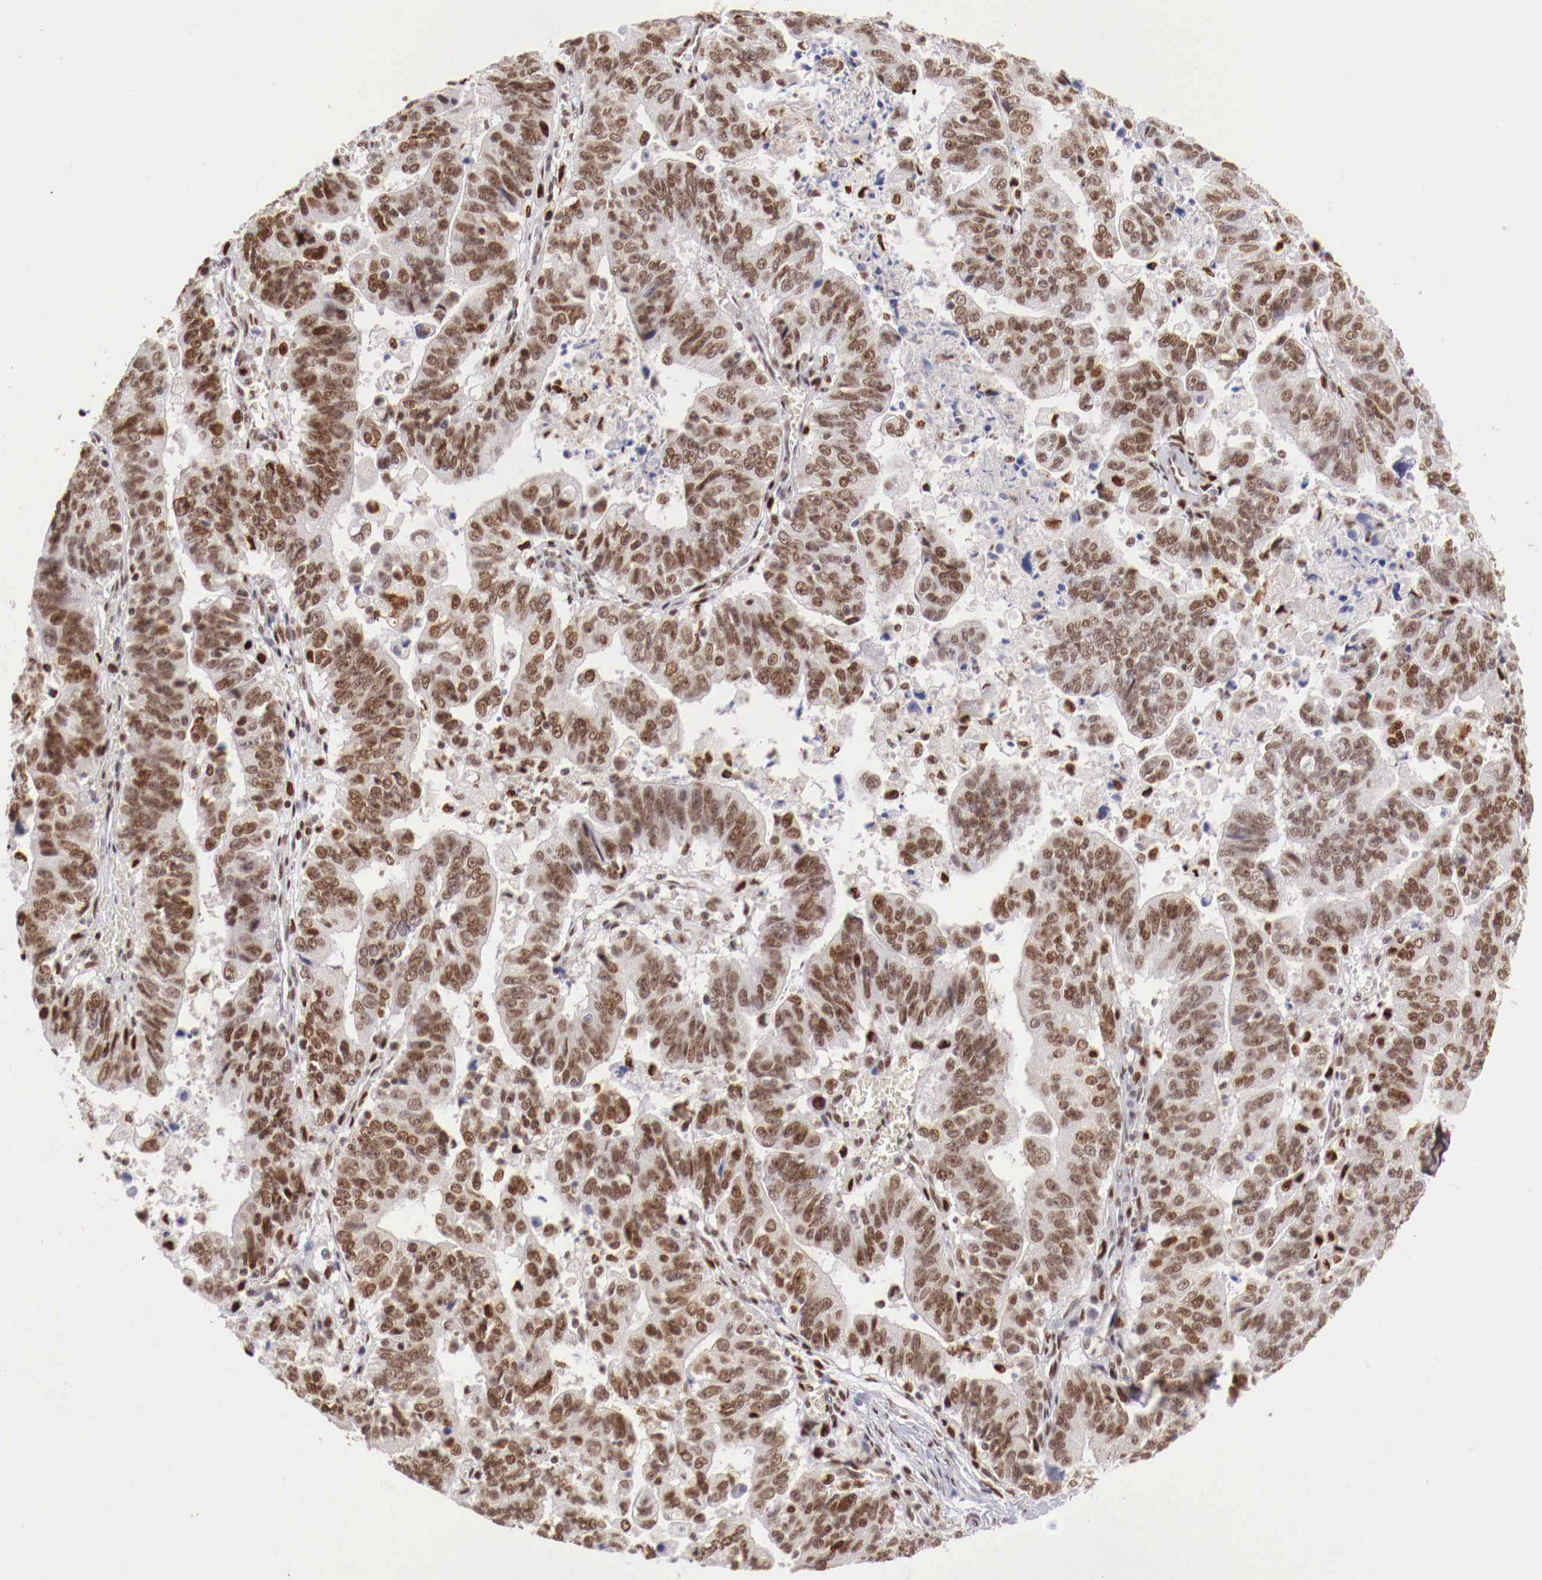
{"staining": {"intensity": "moderate", "quantity": ">75%", "location": "nuclear"}, "tissue": "stomach cancer", "cell_type": "Tumor cells", "image_type": "cancer", "snomed": [{"axis": "morphology", "description": "Adenocarcinoma, NOS"}, {"axis": "topography", "description": "Stomach, upper"}], "caption": "IHC of stomach cancer displays medium levels of moderate nuclear positivity in about >75% of tumor cells. (IHC, brightfield microscopy, high magnification).", "gene": "MAX", "patient": {"sex": "female", "age": 50}}